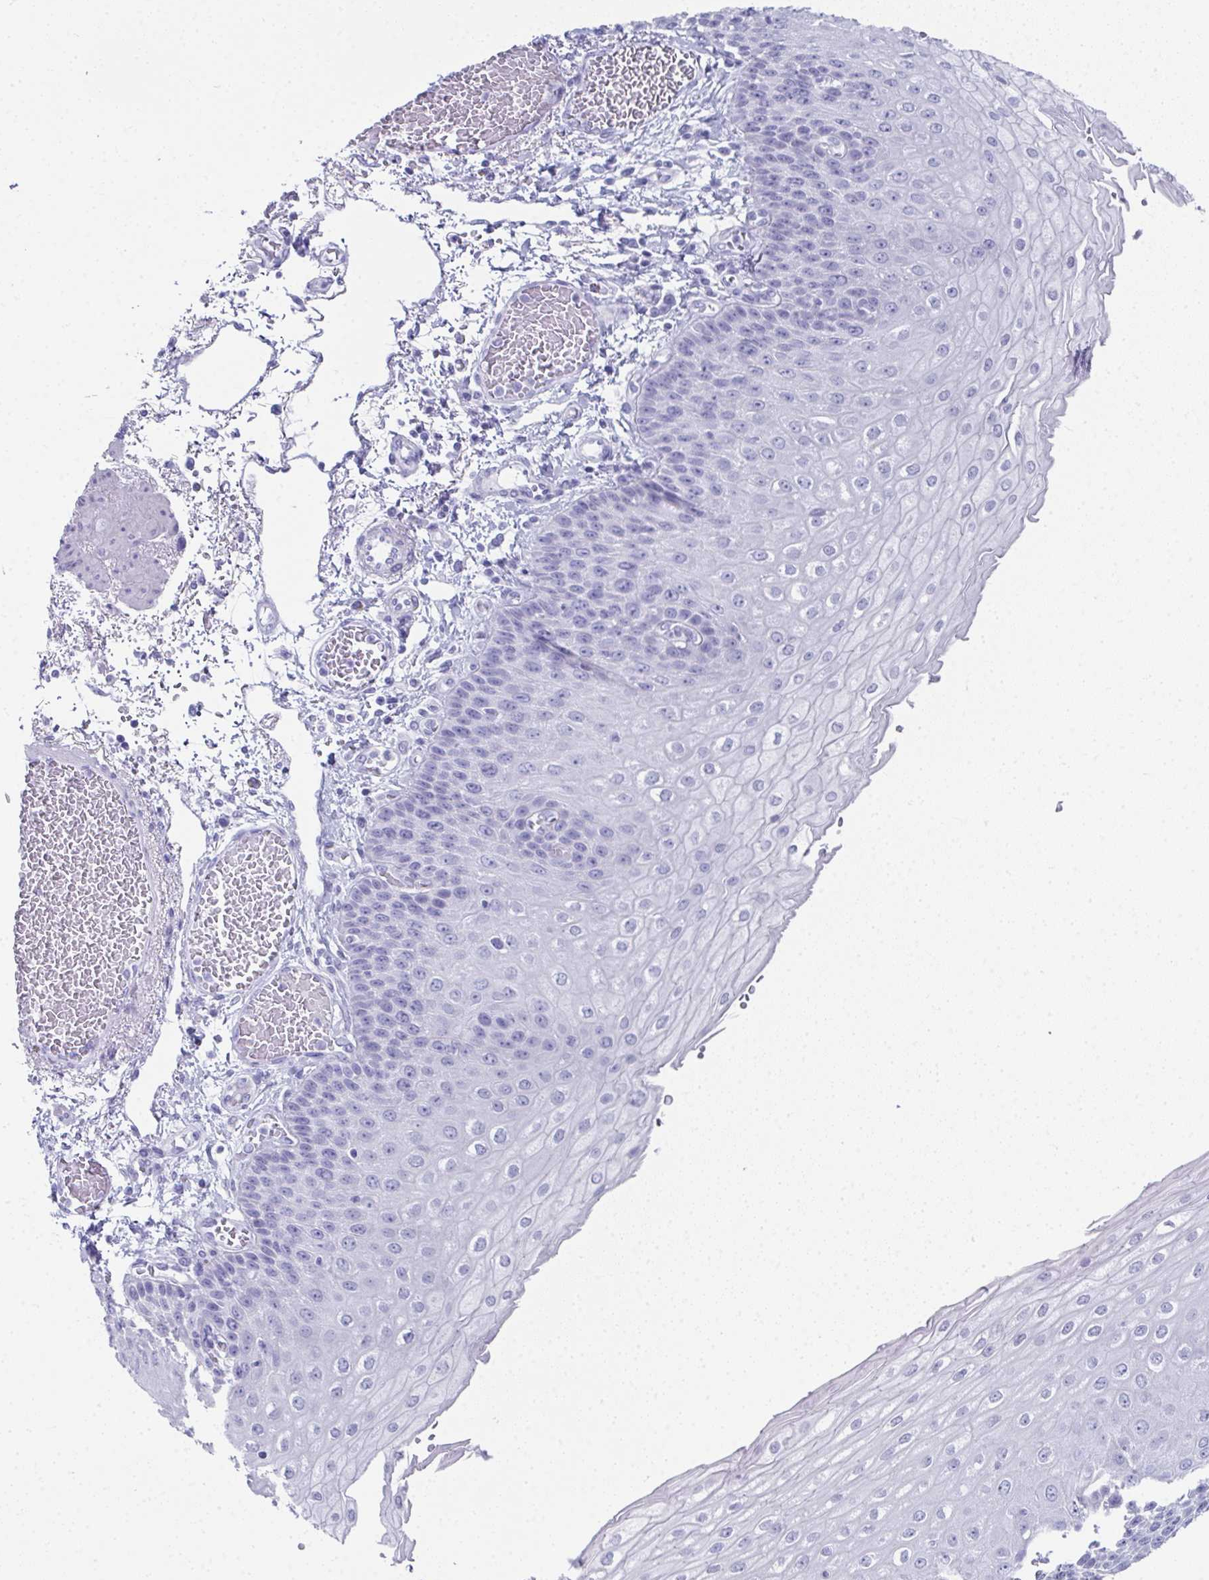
{"staining": {"intensity": "negative", "quantity": "none", "location": "none"}, "tissue": "esophagus", "cell_type": "Squamous epithelial cells", "image_type": "normal", "snomed": [{"axis": "morphology", "description": "Normal tissue, NOS"}, {"axis": "morphology", "description": "Adenocarcinoma, NOS"}, {"axis": "topography", "description": "Esophagus"}], "caption": "Histopathology image shows no protein expression in squamous epithelial cells of benign esophagus. Nuclei are stained in blue.", "gene": "SYCP1", "patient": {"sex": "male", "age": 81}}